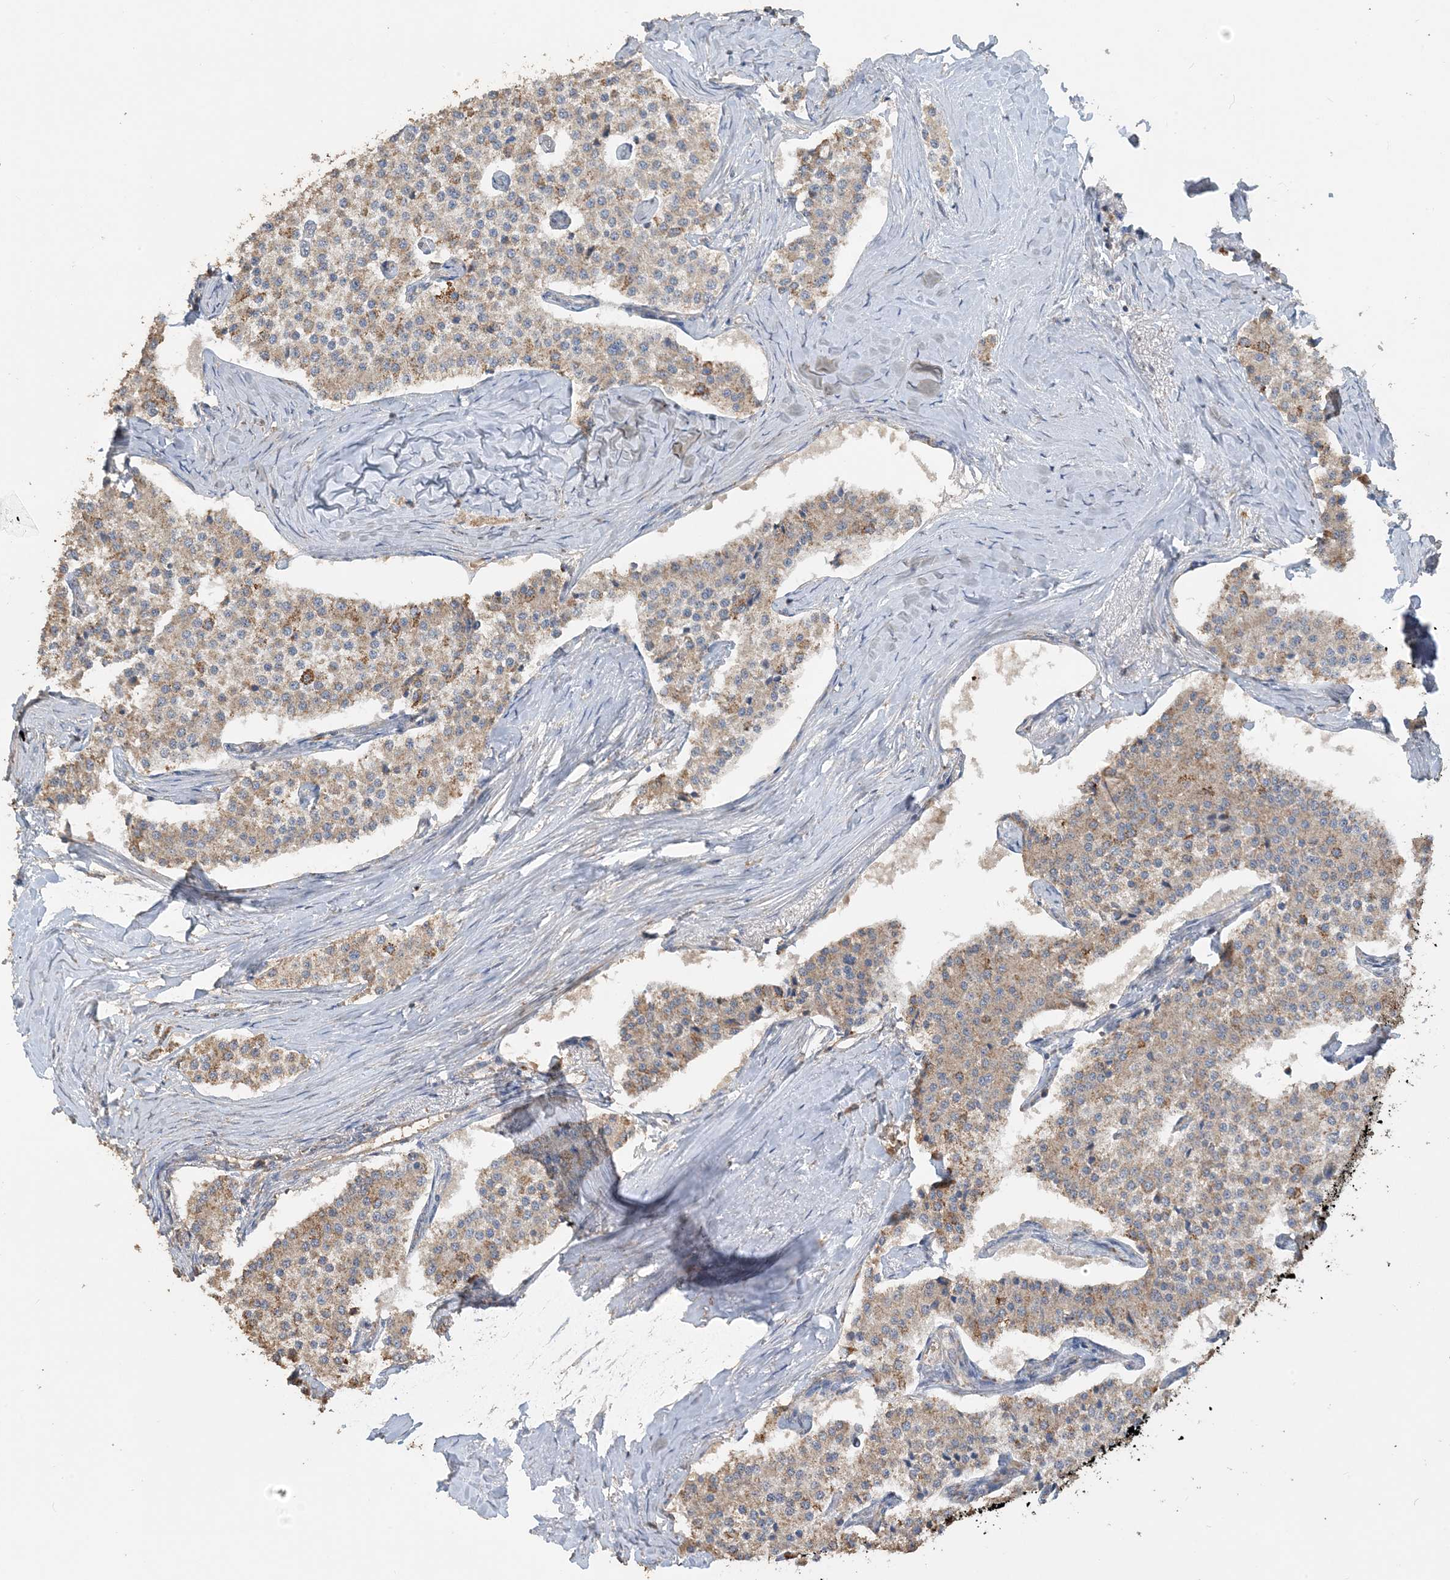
{"staining": {"intensity": "moderate", "quantity": ">75%", "location": "cytoplasmic/membranous"}, "tissue": "carcinoid", "cell_type": "Tumor cells", "image_type": "cancer", "snomed": [{"axis": "morphology", "description": "Carcinoid, malignant, NOS"}, {"axis": "topography", "description": "Colon"}], "caption": "Protein staining of carcinoid tissue displays moderate cytoplasmic/membranous positivity in approximately >75% of tumor cells.", "gene": "SFMBT2", "patient": {"sex": "female", "age": 52}}